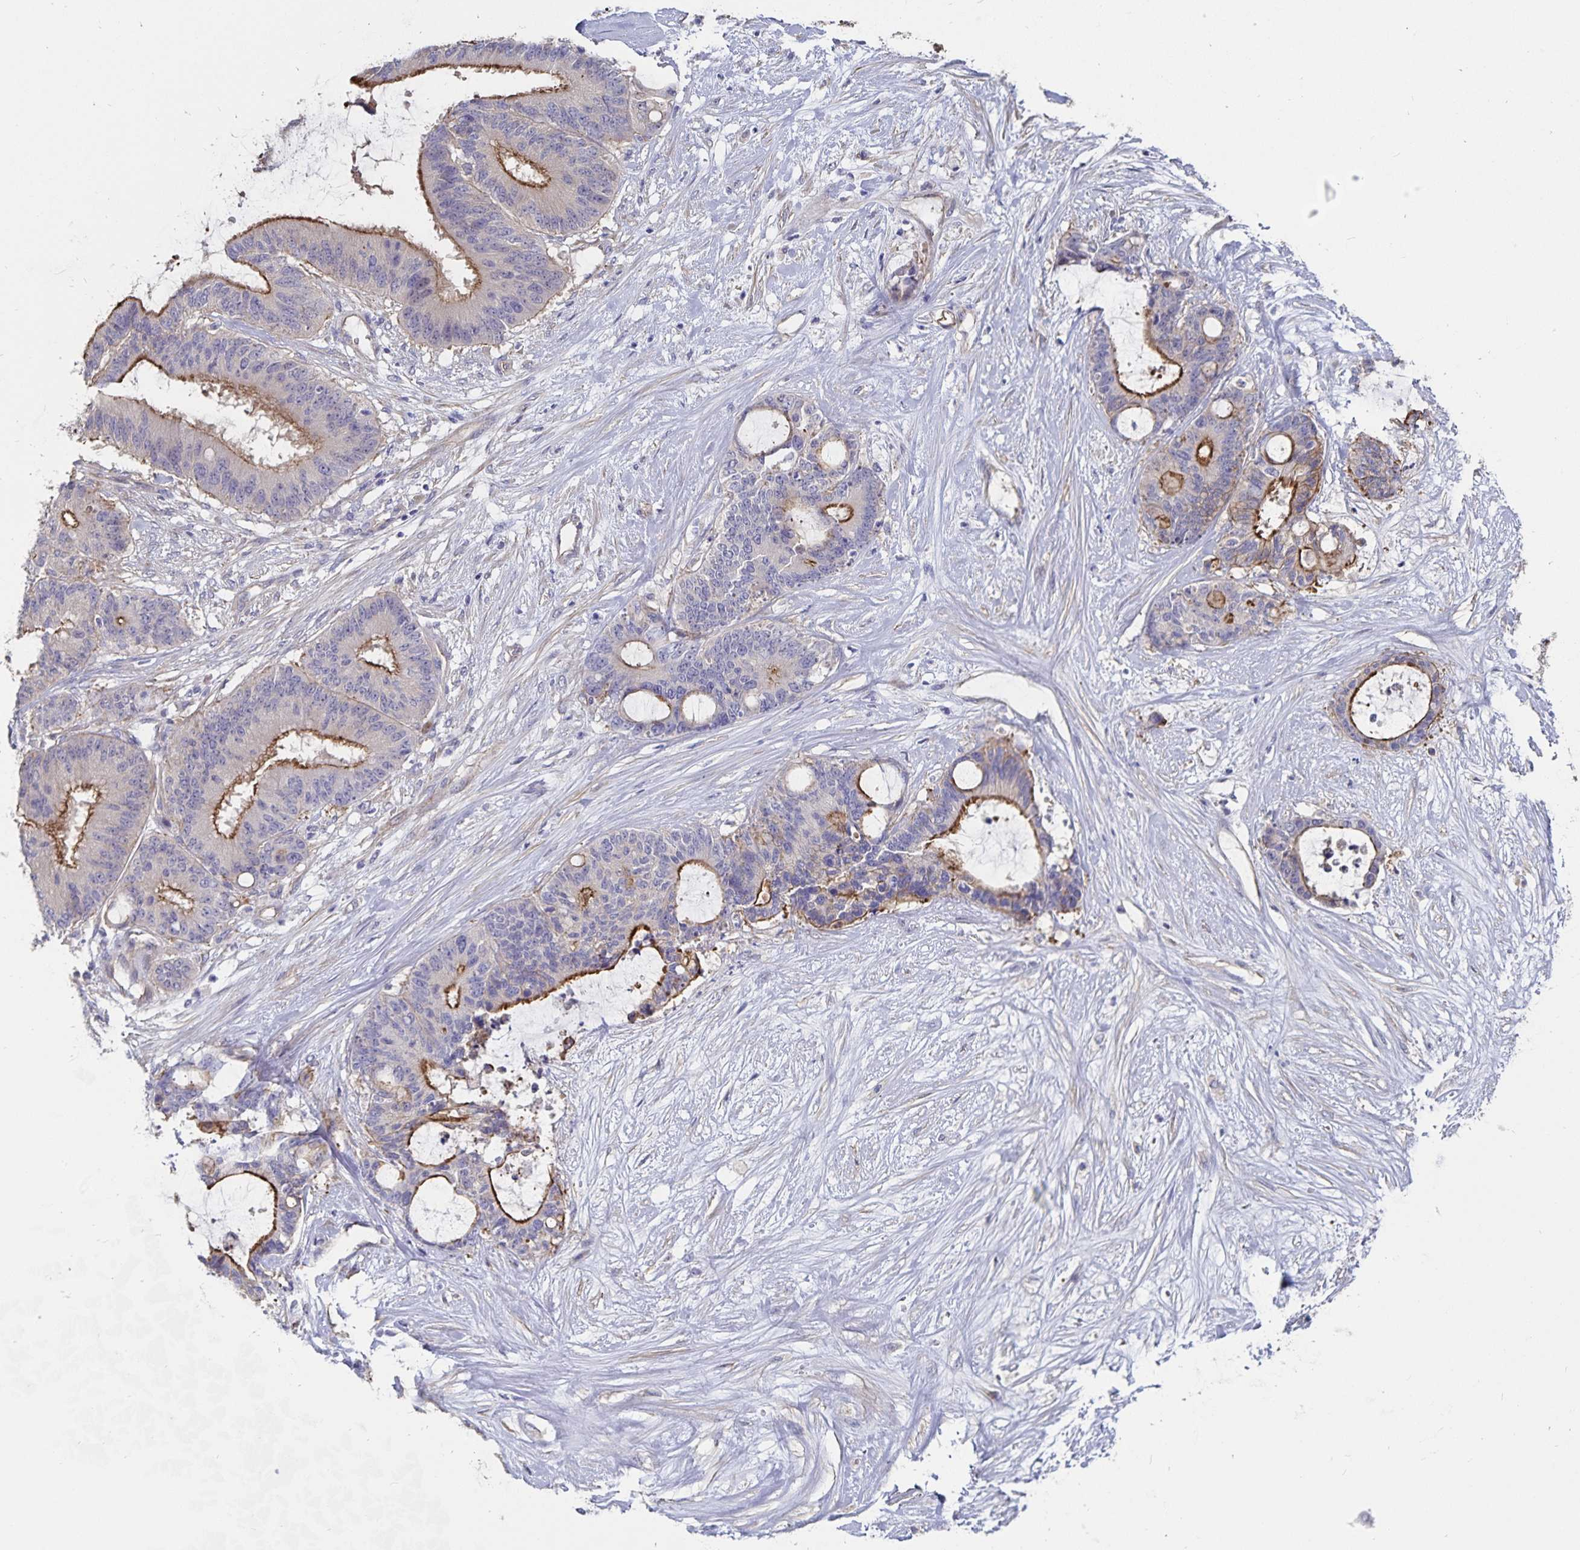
{"staining": {"intensity": "moderate", "quantity": "25%-75%", "location": "cytoplasmic/membranous"}, "tissue": "liver cancer", "cell_type": "Tumor cells", "image_type": "cancer", "snomed": [{"axis": "morphology", "description": "Normal tissue, NOS"}, {"axis": "morphology", "description": "Cholangiocarcinoma"}, {"axis": "topography", "description": "Liver"}, {"axis": "topography", "description": "Peripheral nerve tissue"}], "caption": "There is medium levels of moderate cytoplasmic/membranous expression in tumor cells of liver cholangiocarcinoma, as demonstrated by immunohistochemical staining (brown color).", "gene": "SSTR1", "patient": {"sex": "female", "age": 73}}